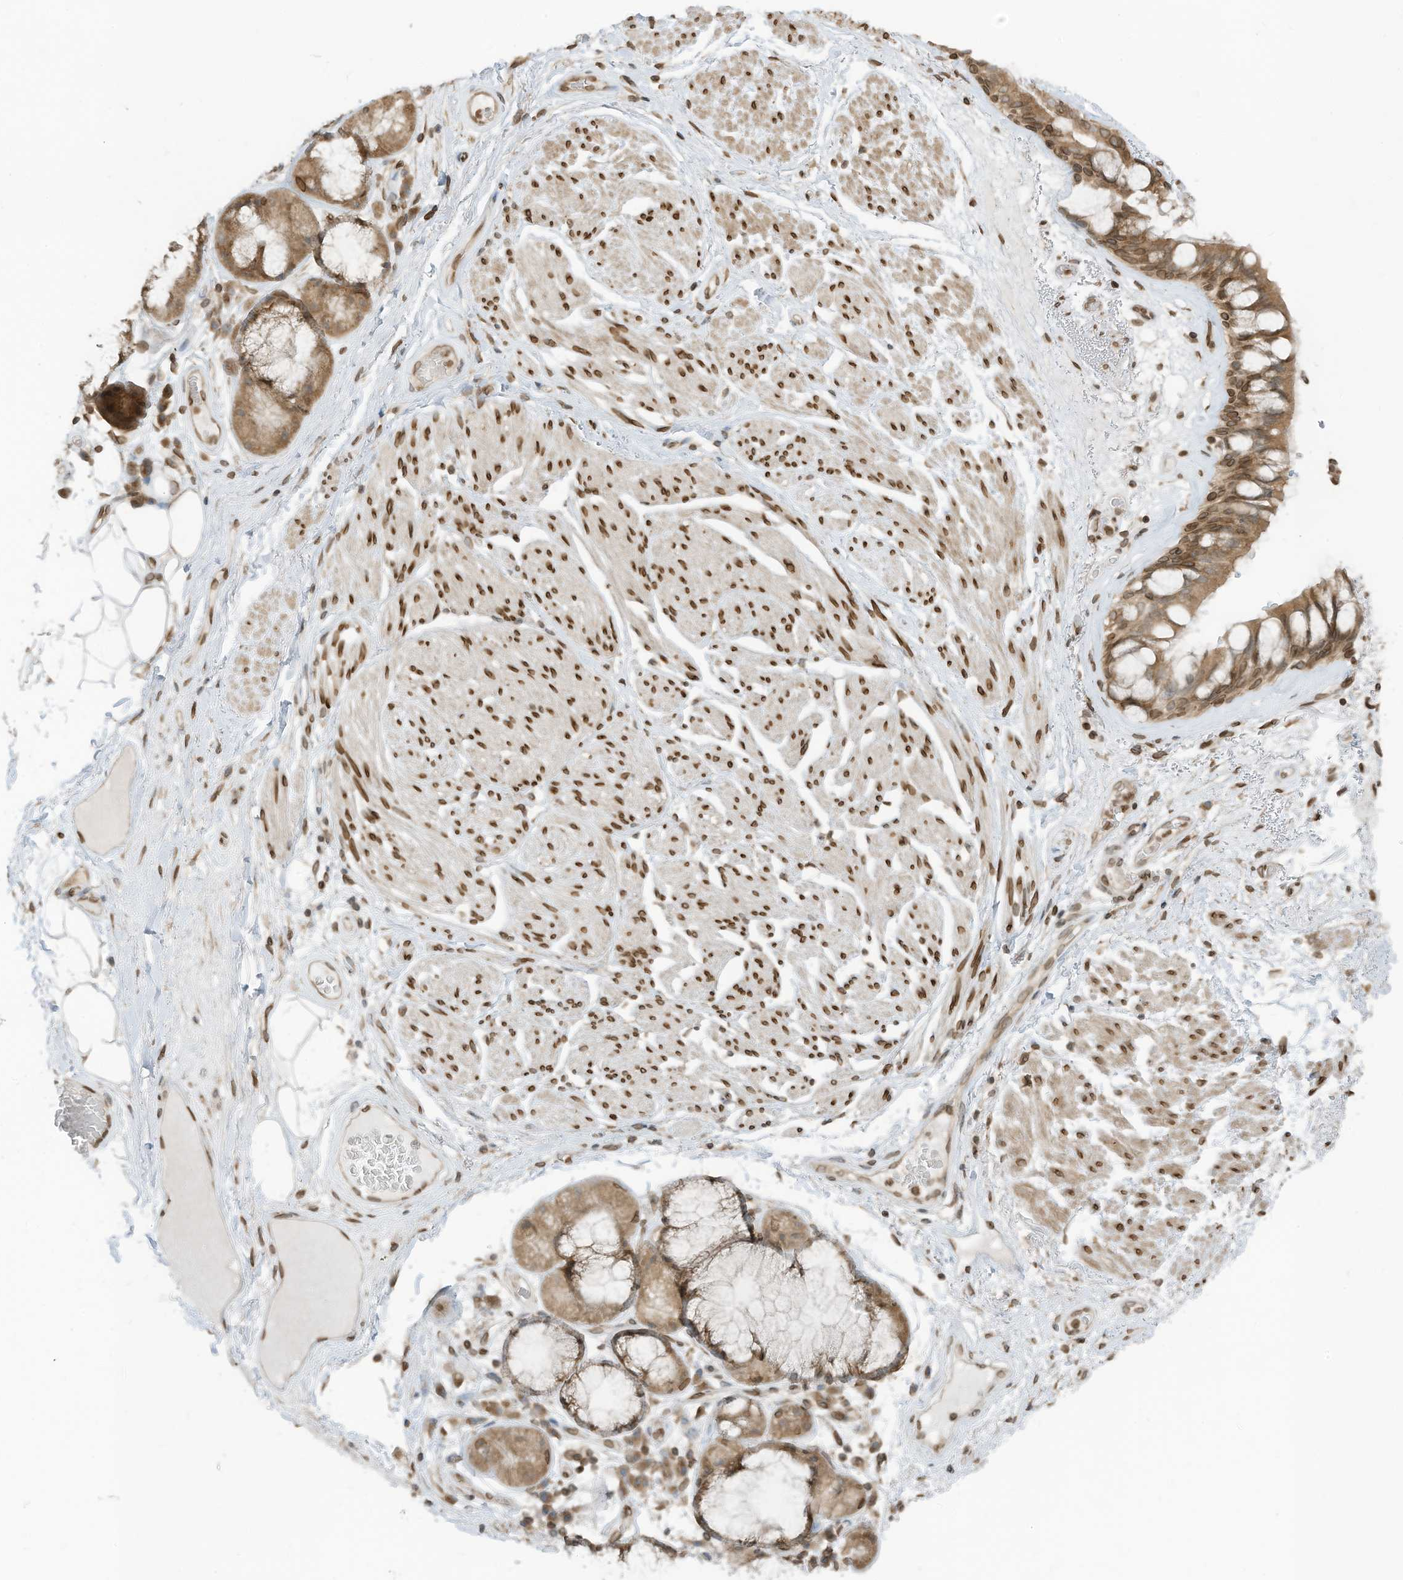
{"staining": {"intensity": "negative", "quantity": "none", "location": "none"}, "tissue": "adipose tissue", "cell_type": "Adipocytes", "image_type": "normal", "snomed": [{"axis": "morphology", "description": "Normal tissue, NOS"}, {"axis": "topography", "description": "Bronchus"}], "caption": "IHC of unremarkable adipose tissue exhibits no expression in adipocytes. (DAB immunohistochemistry (IHC), high magnification).", "gene": "RABL3", "patient": {"sex": "male", "age": 66}}